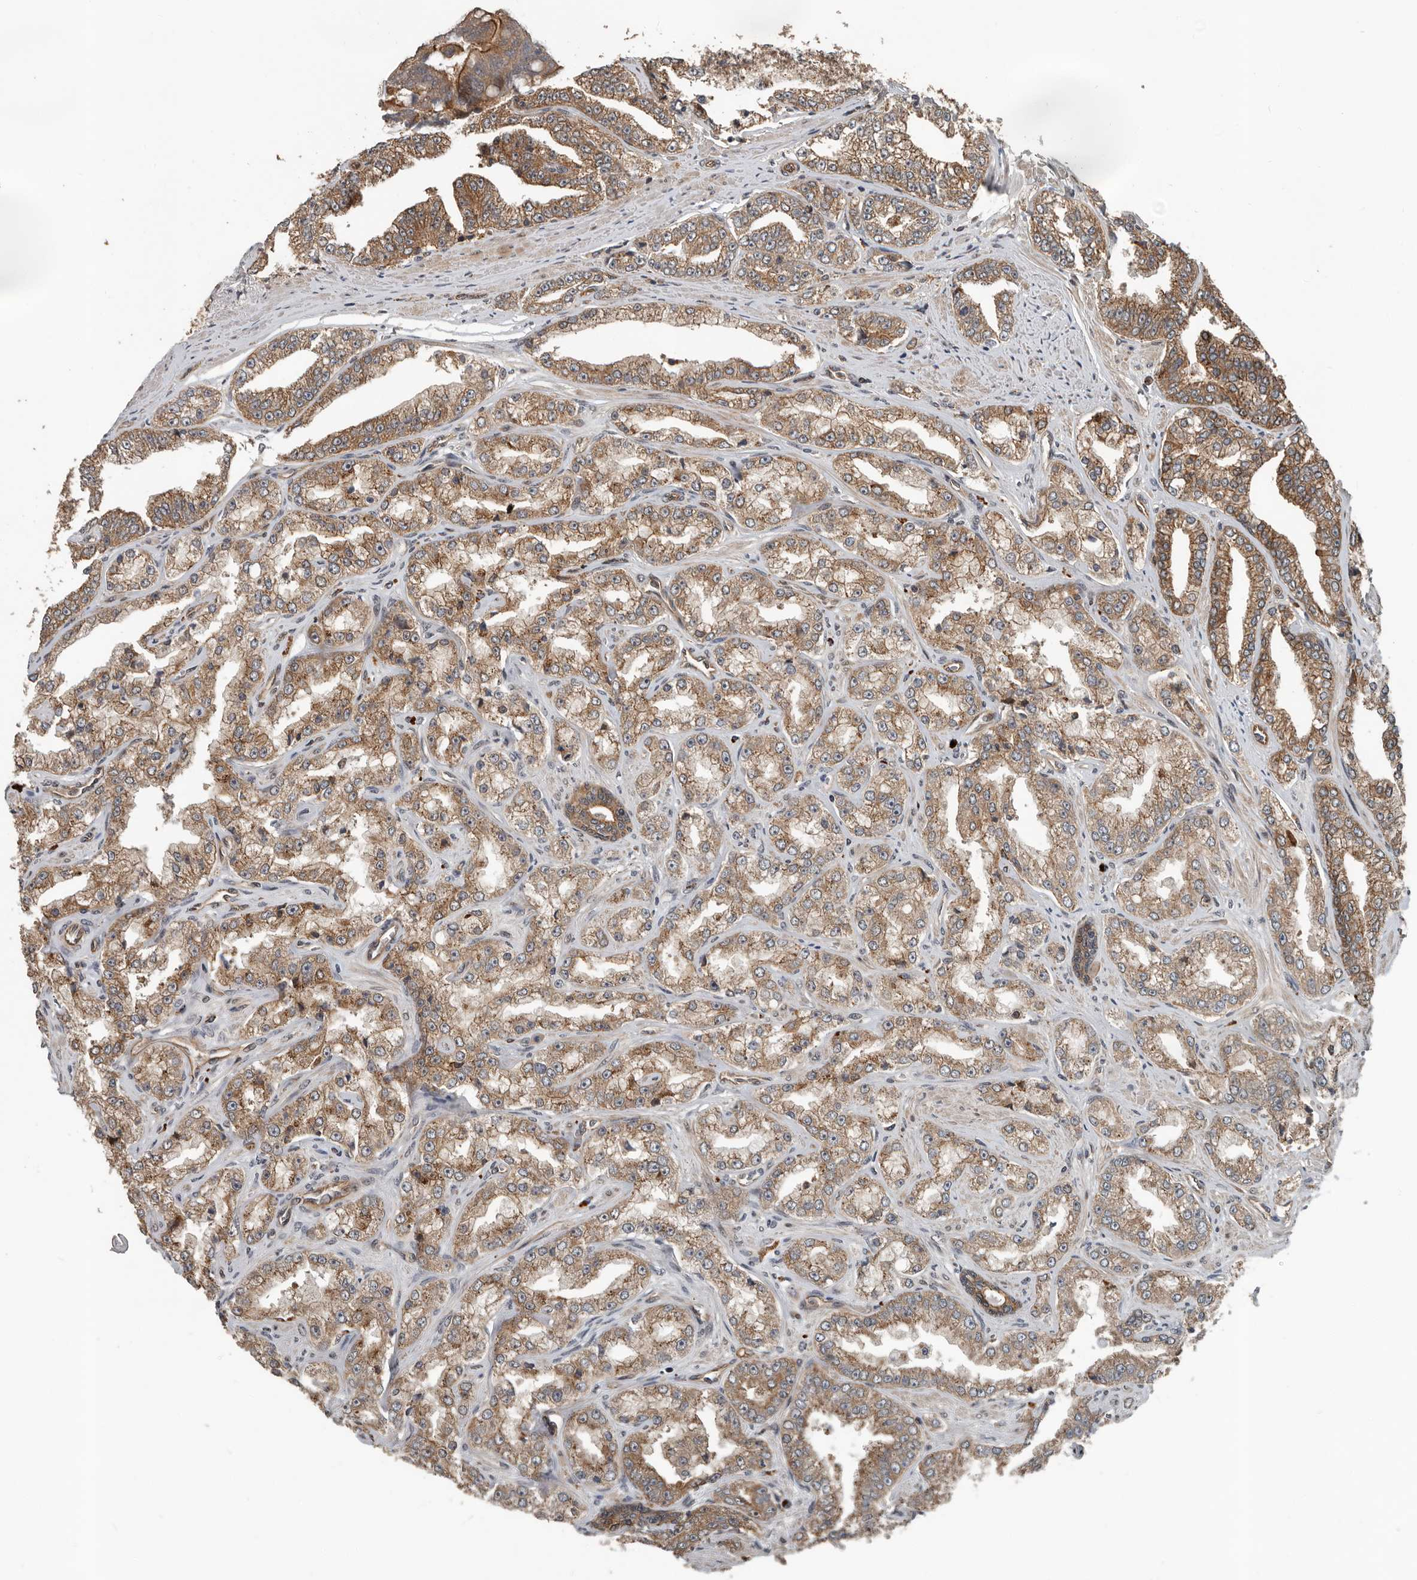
{"staining": {"intensity": "moderate", "quantity": ">75%", "location": "cytoplasmic/membranous"}, "tissue": "prostate cancer", "cell_type": "Tumor cells", "image_type": "cancer", "snomed": [{"axis": "morphology", "description": "Adenocarcinoma, High grade"}, {"axis": "topography", "description": "Prostate"}], "caption": "This histopathology image displays immunohistochemistry staining of prostate adenocarcinoma (high-grade), with medium moderate cytoplasmic/membranous staining in approximately >75% of tumor cells.", "gene": "YOD1", "patient": {"sex": "male", "age": 71}}